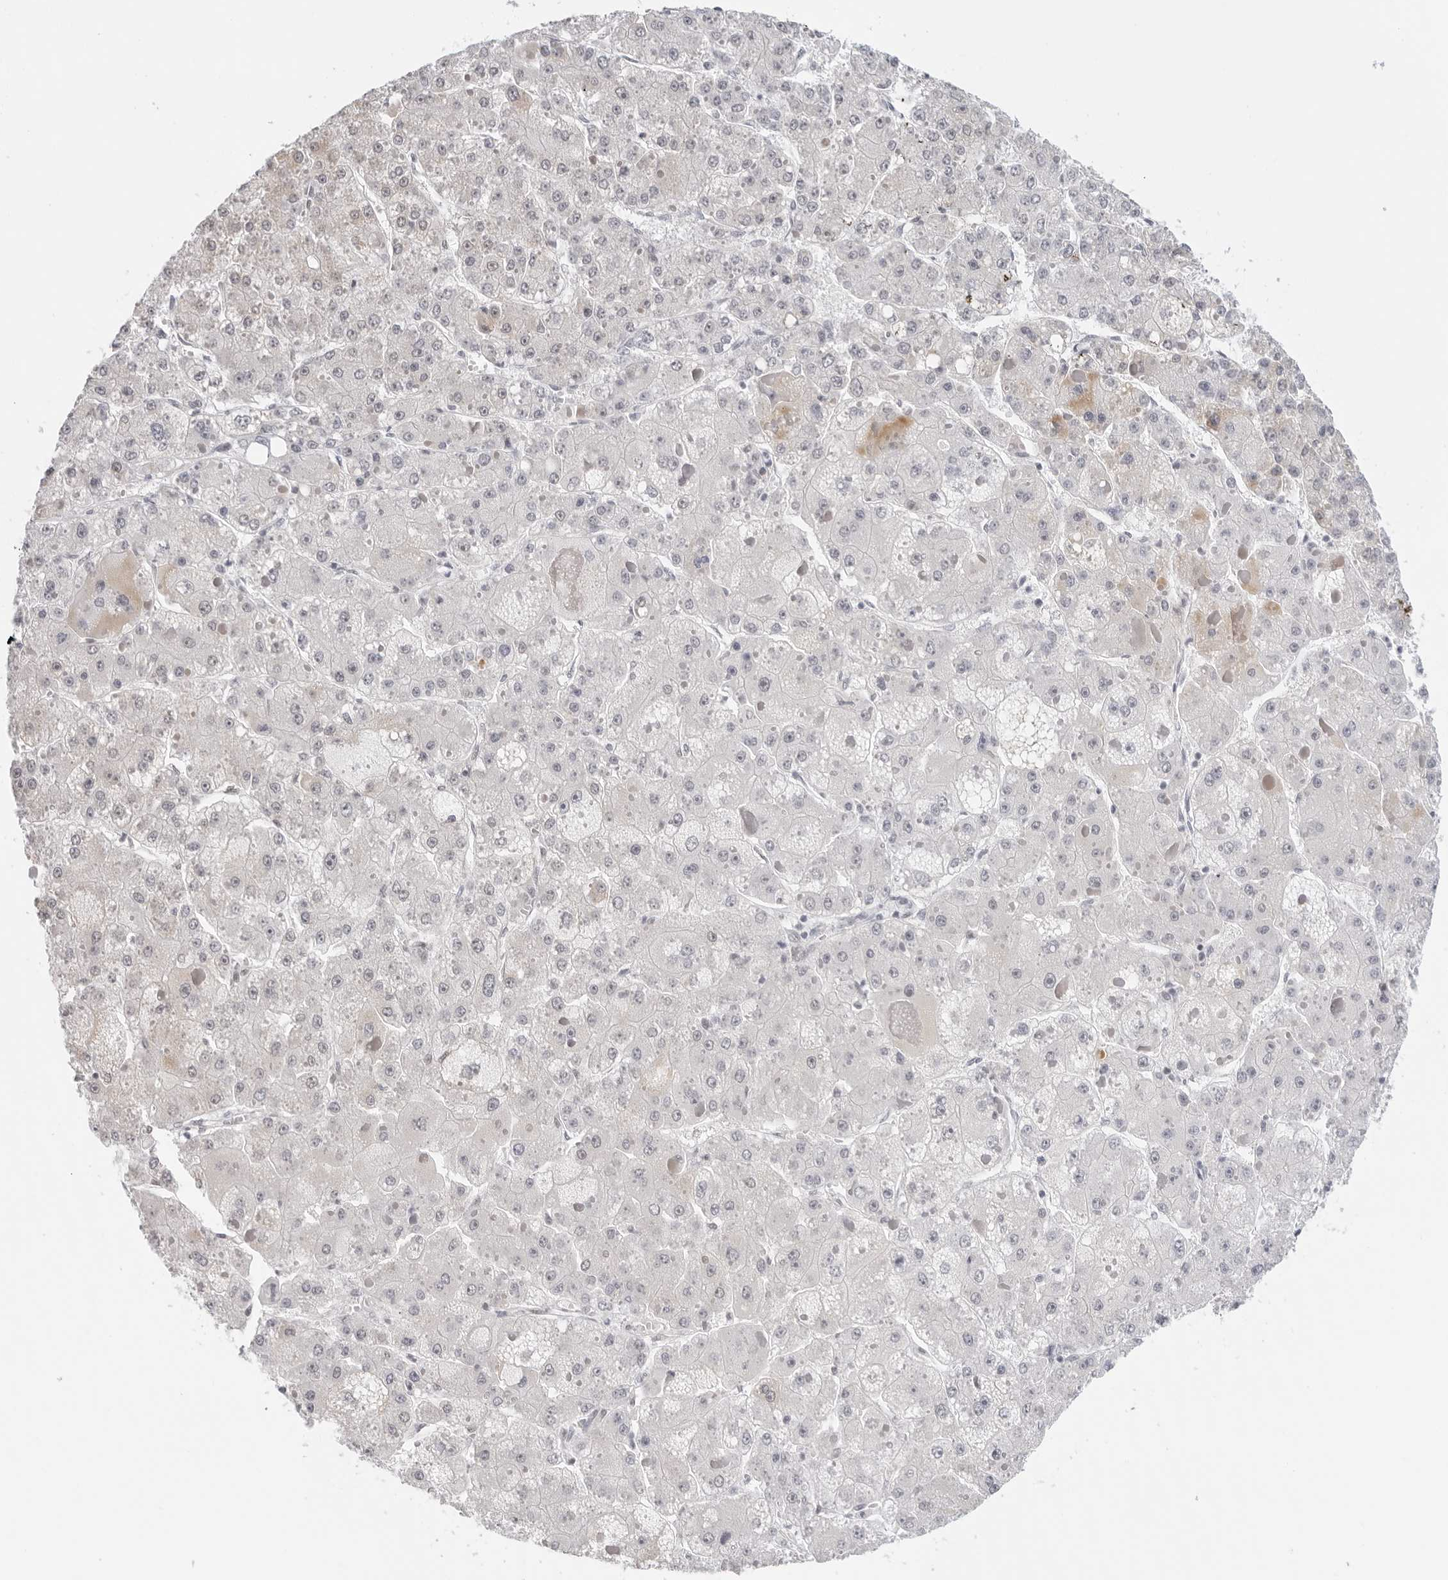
{"staining": {"intensity": "negative", "quantity": "none", "location": "none"}, "tissue": "liver cancer", "cell_type": "Tumor cells", "image_type": "cancer", "snomed": [{"axis": "morphology", "description": "Carcinoma, Hepatocellular, NOS"}, {"axis": "topography", "description": "Liver"}], "caption": "An immunohistochemistry (IHC) histopathology image of hepatocellular carcinoma (liver) is shown. There is no staining in tumor cells of hepatocellular carcinoma (liver).", "gene": "FOXK2", "patient": {"sex": "female", "age": 73}}